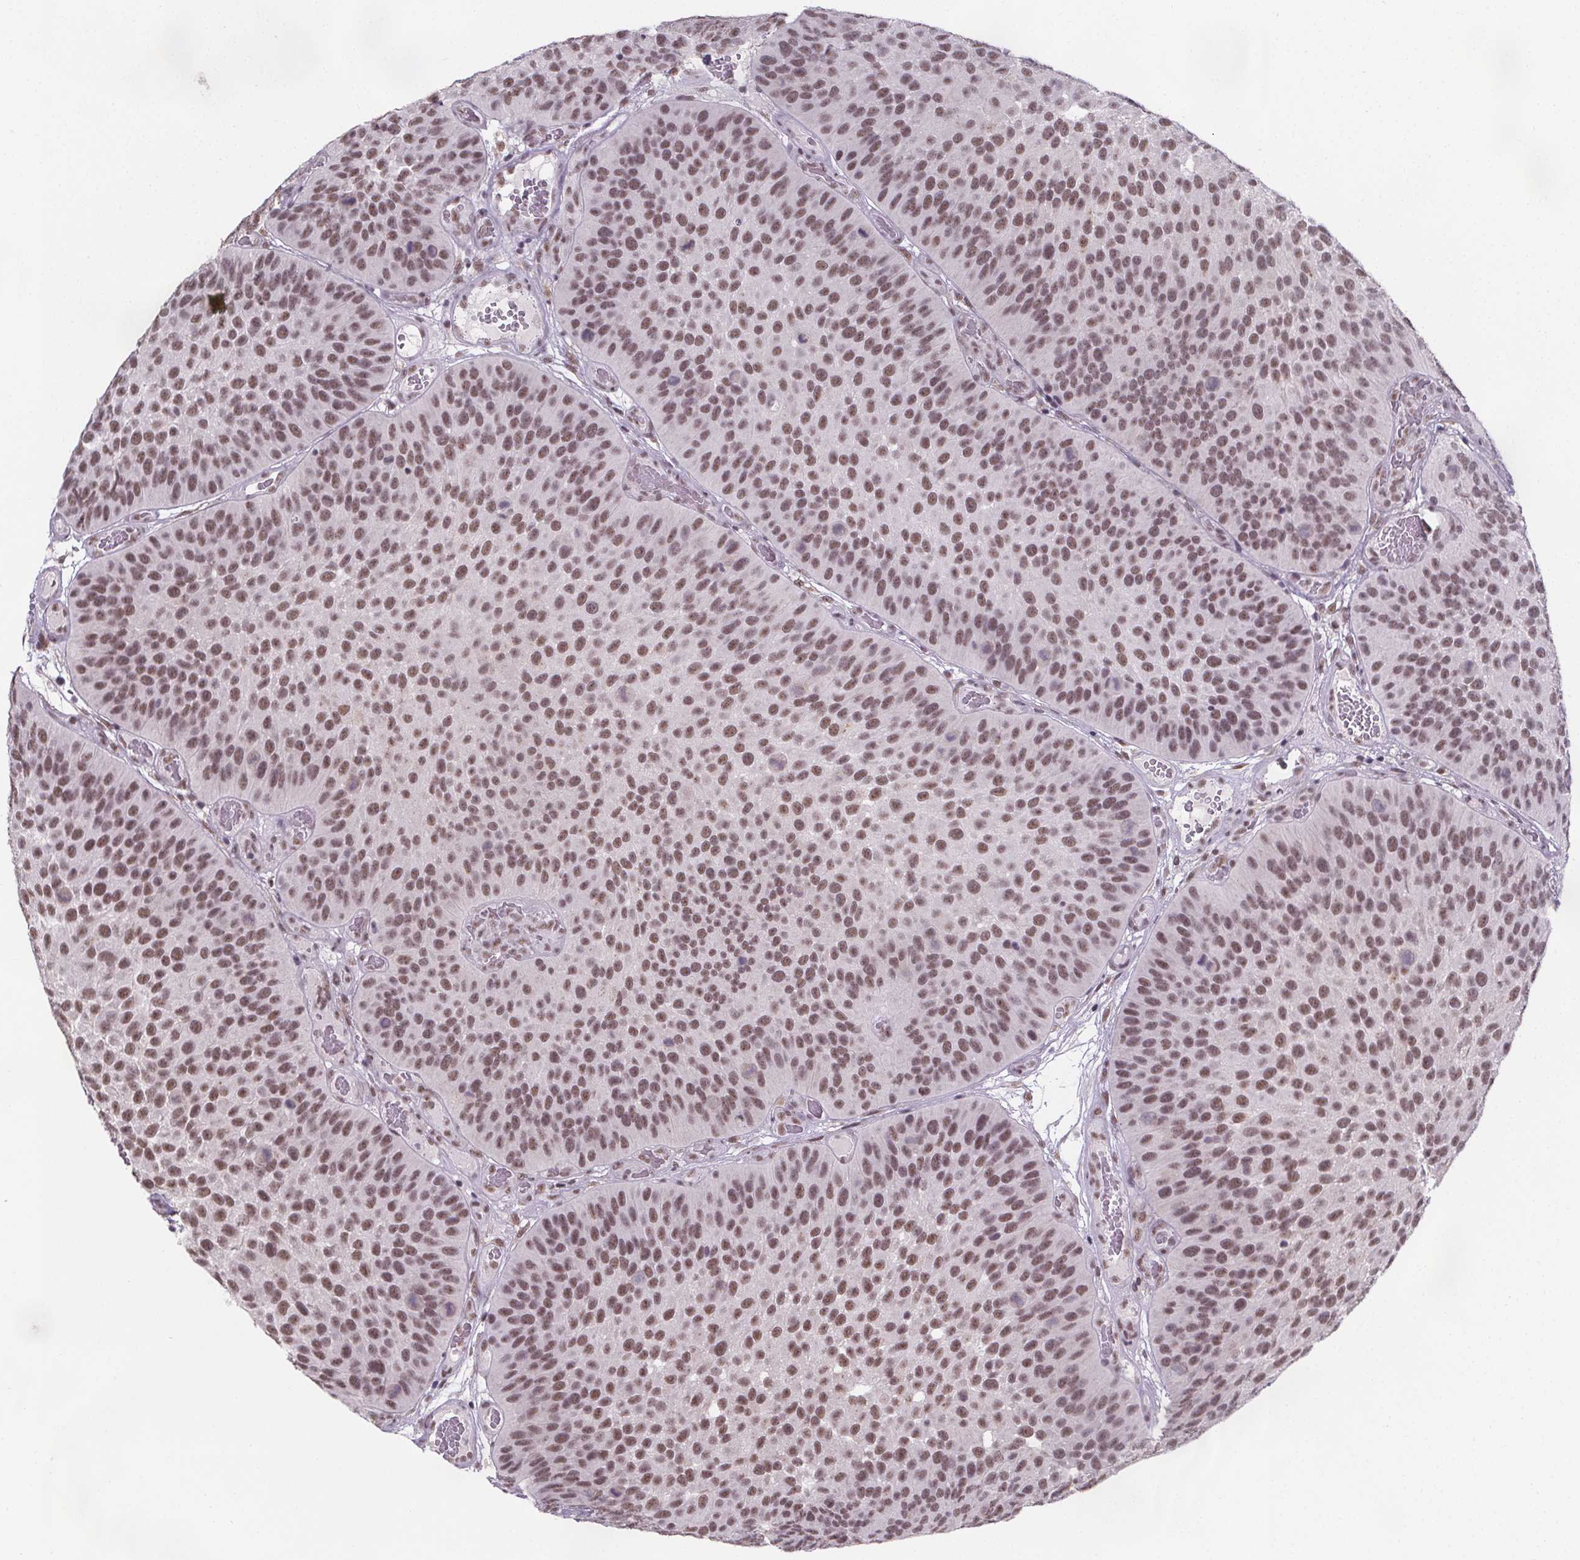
{"staining": {"intensity": "moderate", "quantity": ">75%", "location": "nuclear"}, "tissue": "urothelial cancer", "cell_type": "Tumor cells", "image_type": "cancer", "snomed": [{"axis": "morphology", "description": "Urothelial carcinoma, Low grade"}, {"axis": "topography", "description": "Urinary bladder"}], "caption": "The micrograph demonstrates a brown stain indicating the presence of a protein in the nuclear of tumor cells in urothelial cancer.", "gene": "ZNF572", "patient": {"sex": "male", "age": 76}}